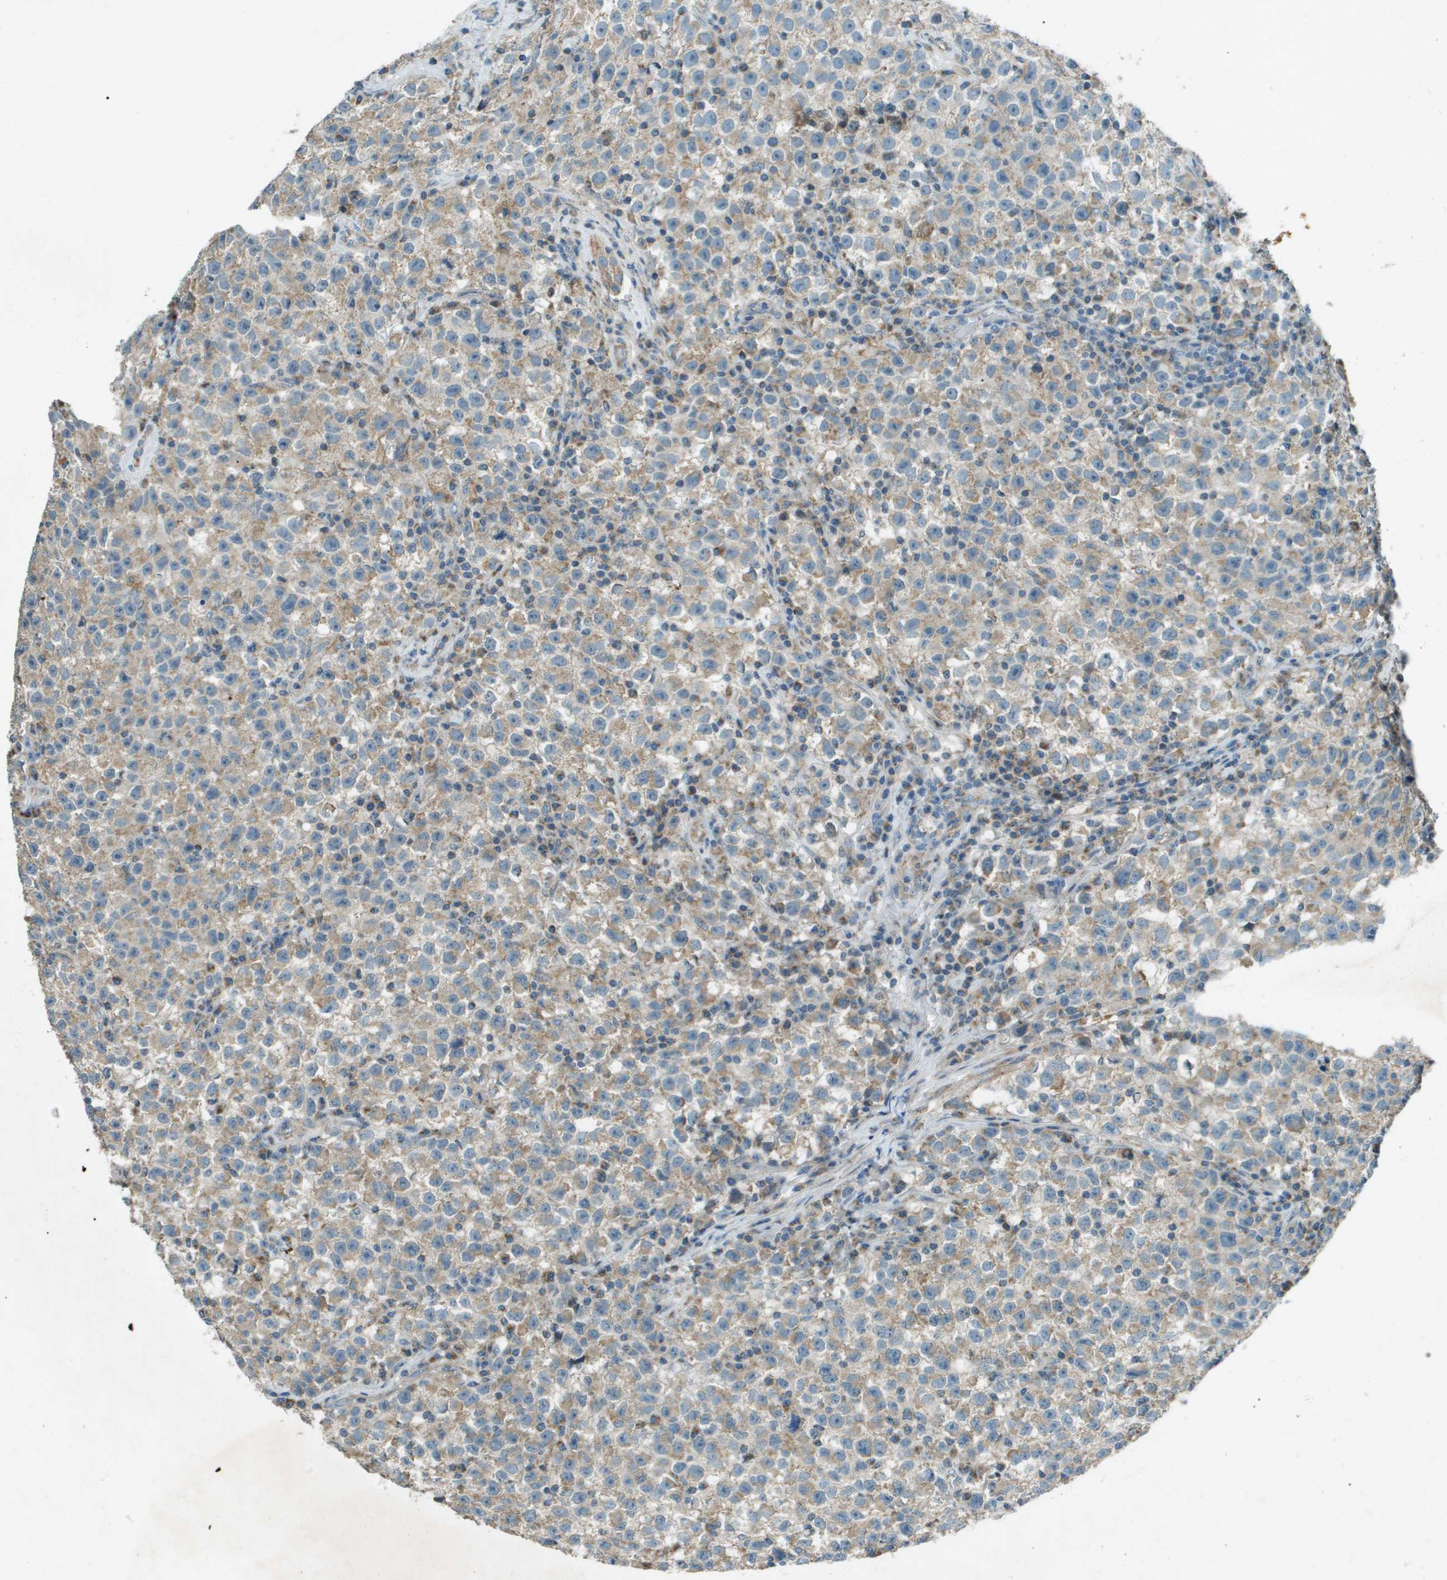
{"staining": {"intensity": "weak", "quantity": ">75%", "location": "cytoplasmic/membranous"}, "tissue": "testis cancer", "cell_type": "Tumor cells", "image_type": "cancer", "snomed": [{"axis": "morphology", "description": "Seminoma, NOS"}, {"axis": "topography", "description": "Testis"}], "caption": "Human seminoma (testis) stained with a brown dye reveals weak cytoplasmic/membranous positive positivity in about >75% of tumor cells.", "gene": "MIGA1", "patient": {"sex": "male", "age": 22}}